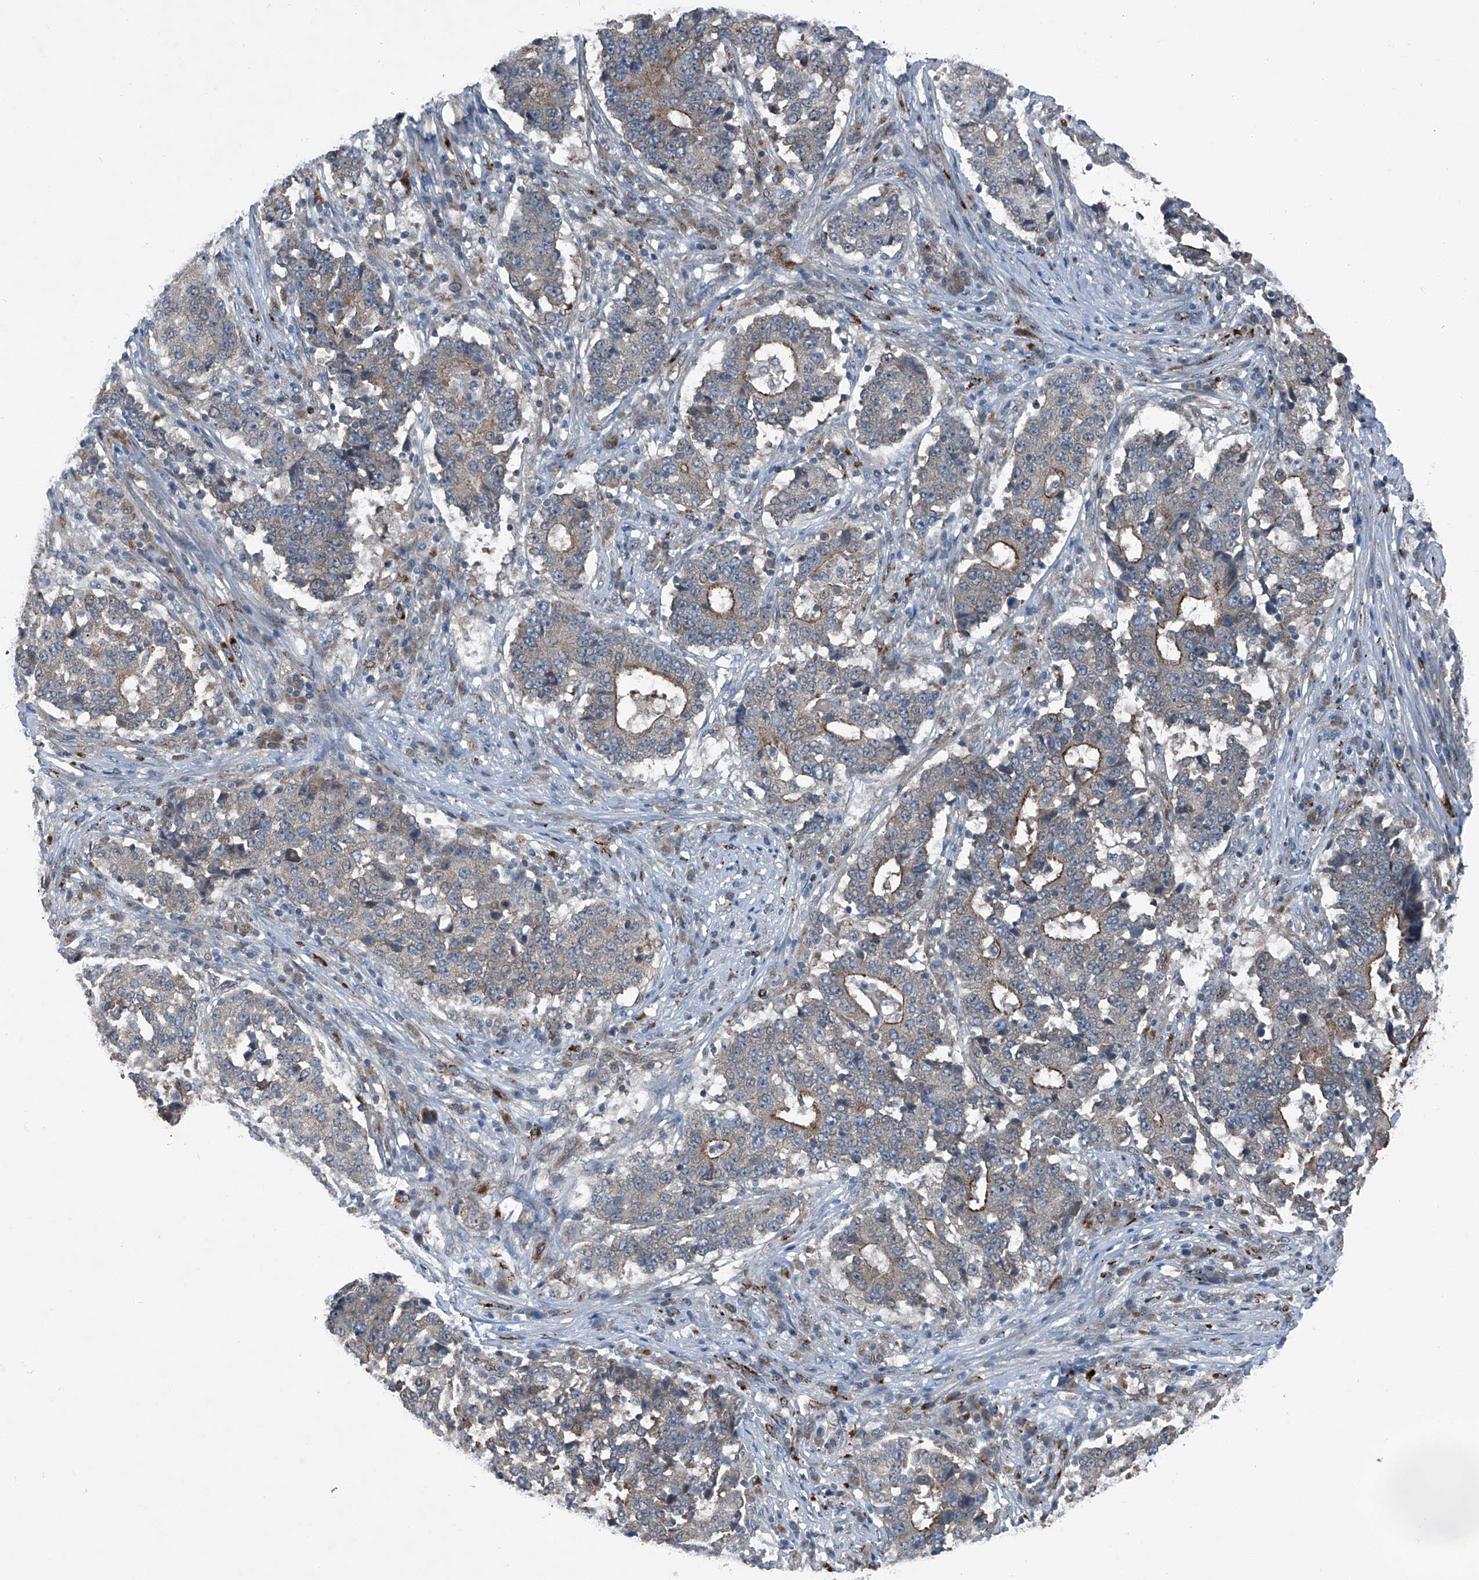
{"staining": {"intensity": "moderate", "quantity": "<25%", "location": "cytoplasmic/membranous"}, "tissue": "stomach cancer", "cell_type": "Tumor cells", "image_type": "cancer", "snomed": [{"axis": "morphology", "description": "Adenocarcinoma, NOS"}, {"axis": "topography", "description": "Stomach"}], "caption": "Immunohistochemical staining of human stomach cancer (adenocarcinoma) exhibits moderate cytoplasmic/membranous protein positivity in about <25% of tumor cells.", "gene": "SENP2", "patient": {"sex": "male", "age": 59}}